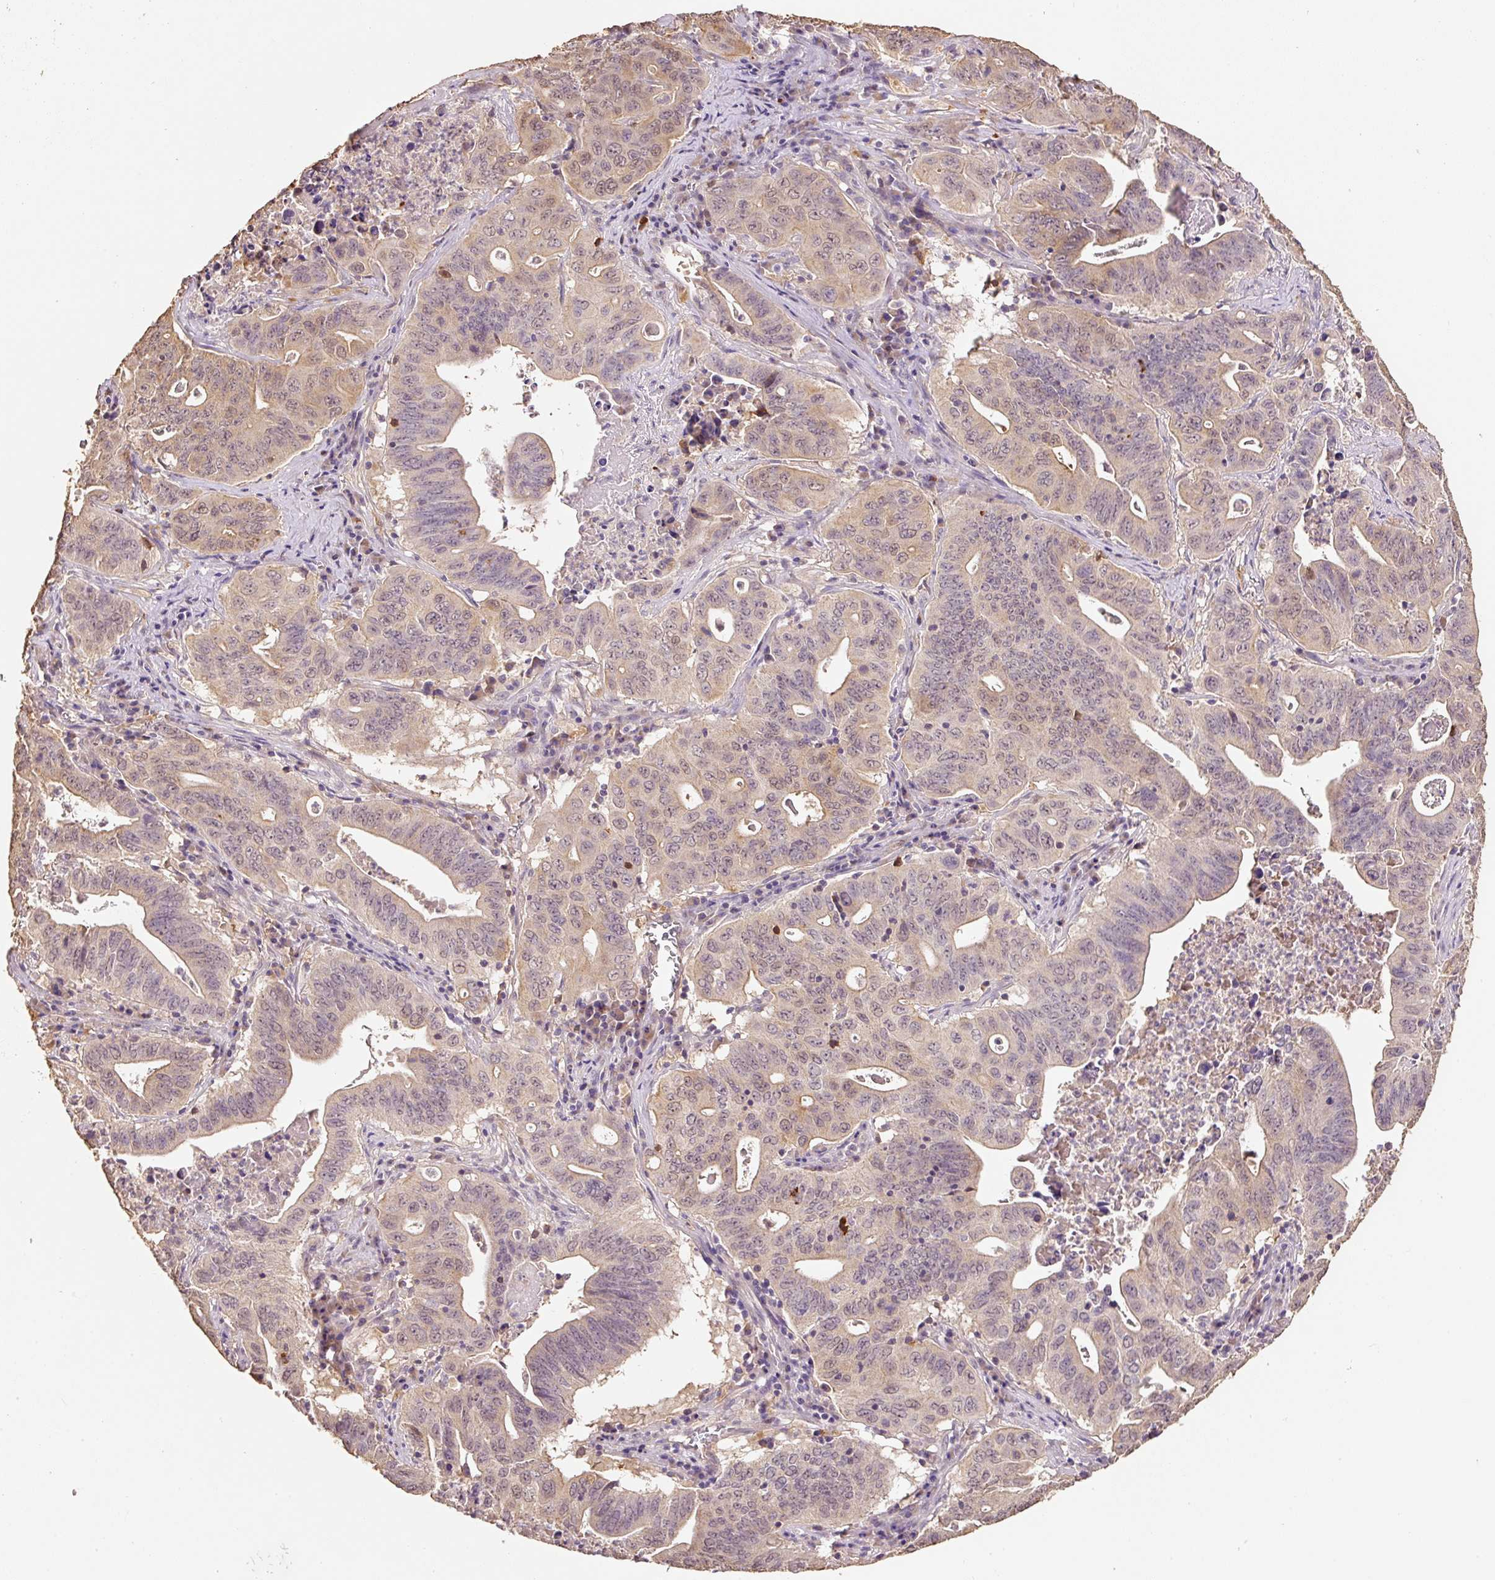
{"staining": {"intensity": "weak", "quantity": ">75%", "location": "cytoplasmic/membranous,nuclear"}, "tissue": "lung cancer", "cell_type": "Tumor cells", "image_type": "cancer", "snomed": [{"axis": "morphology", "description": "Adenocarcinoma, NOS"}, {"axis": "topography", "description": "Lung"}], "caption": "Immunohistochemical staining of human lung cancer reveals low levels of weak cytoplasmic/membranous and nuclear protein staining in about >75% of tumor cells. (DAB = brown stain, brightfield microscopy at high magnification).", "gene": "HERC2", "patient": {"sex": "female", "age": 60}}